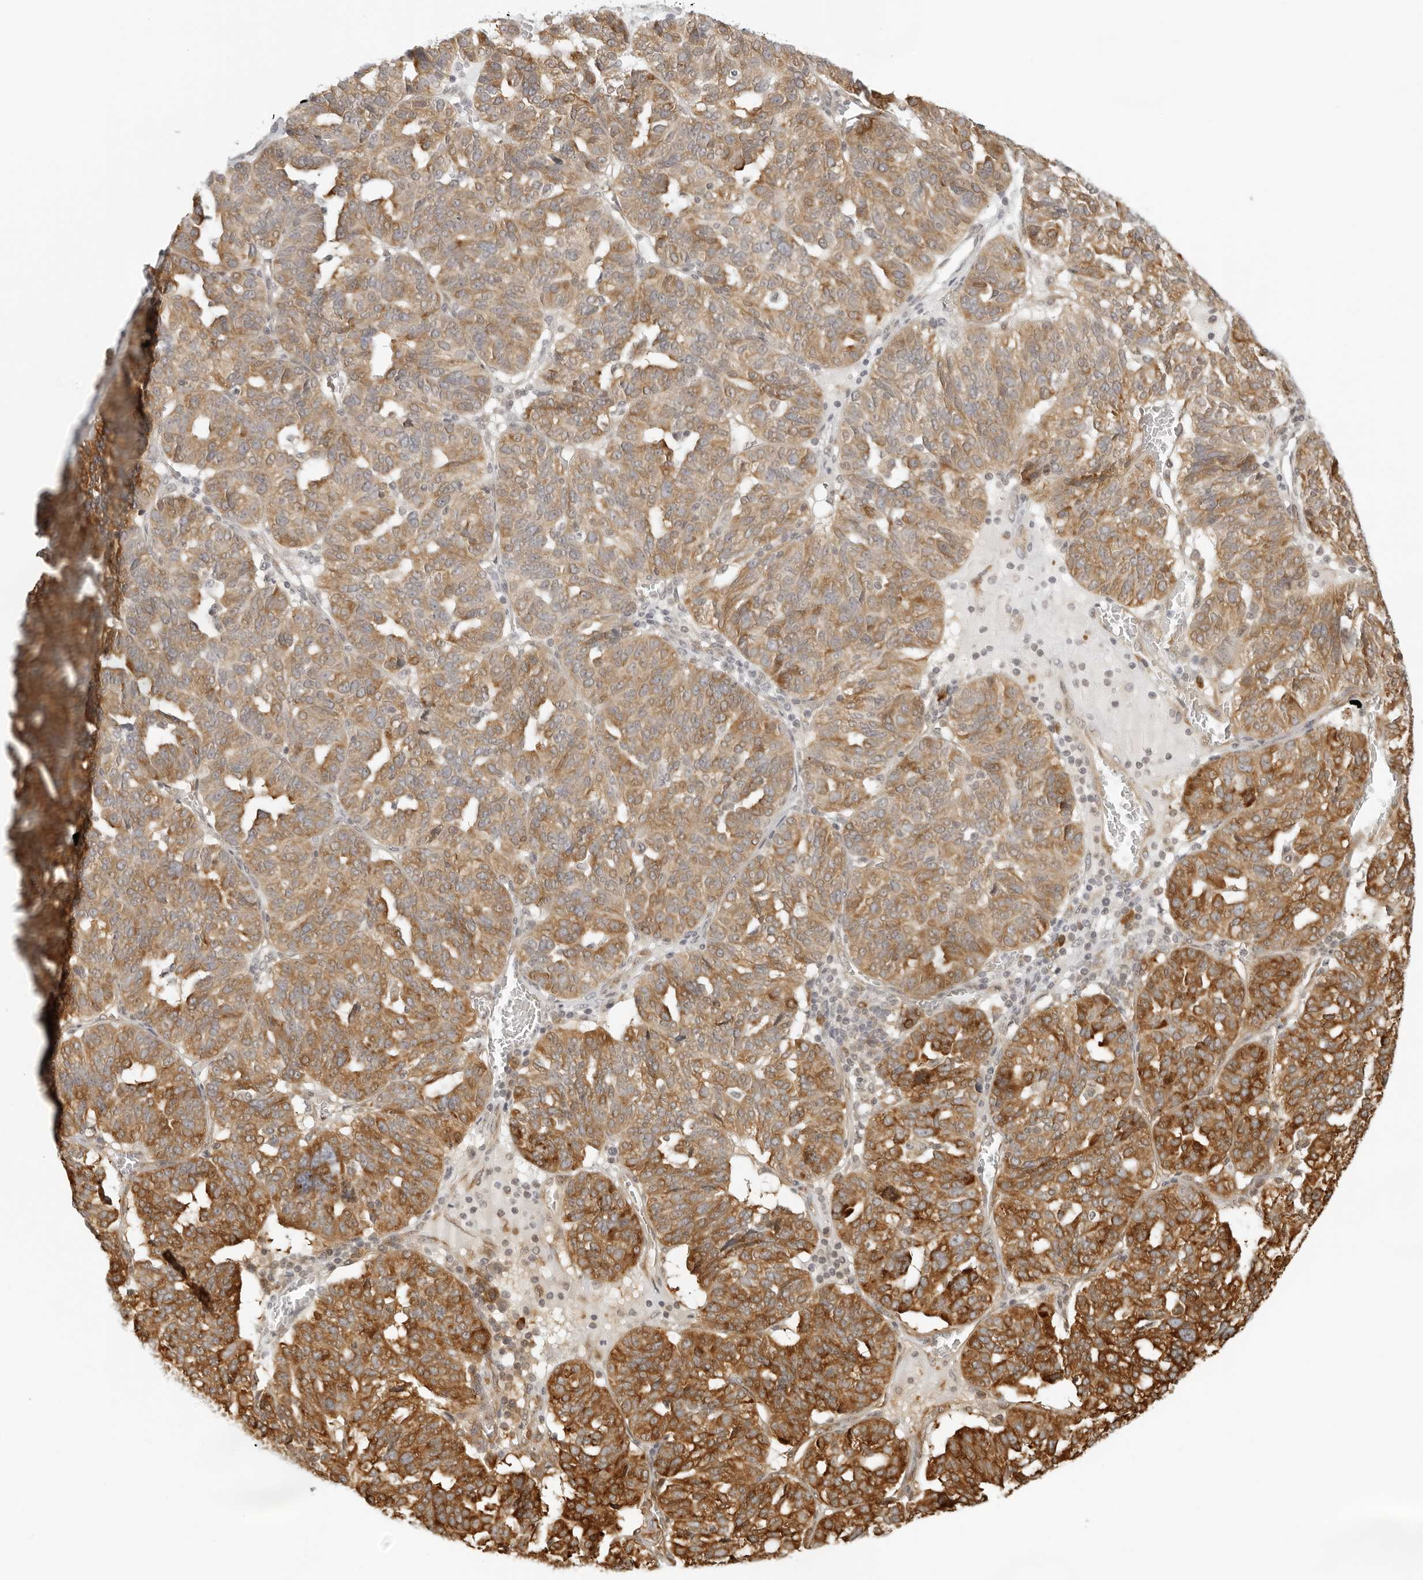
{"staining": {"intensity": "strong", "quantity": ">75%", "location": "cytoplasmic/membranous"}, "tissue": "ovarian cancer", "cell_type": "Tumor cells", "image_type": "cancer", "snomed": [{"axis": "morphology", "description": "Cystadenocarcinoma, serous, NOS"}, {"axis": "topography", "description": "Ovary"}], "caption": "IHC (DAB) staining of serous cystadenocarcinoma (ovarian) demonstrates strong cytoplasmic/membranous protein staining in approximately >75% of tumor cells.", "gene": "EIF4G1", "patient": {"sex": "female", "age": 59}}